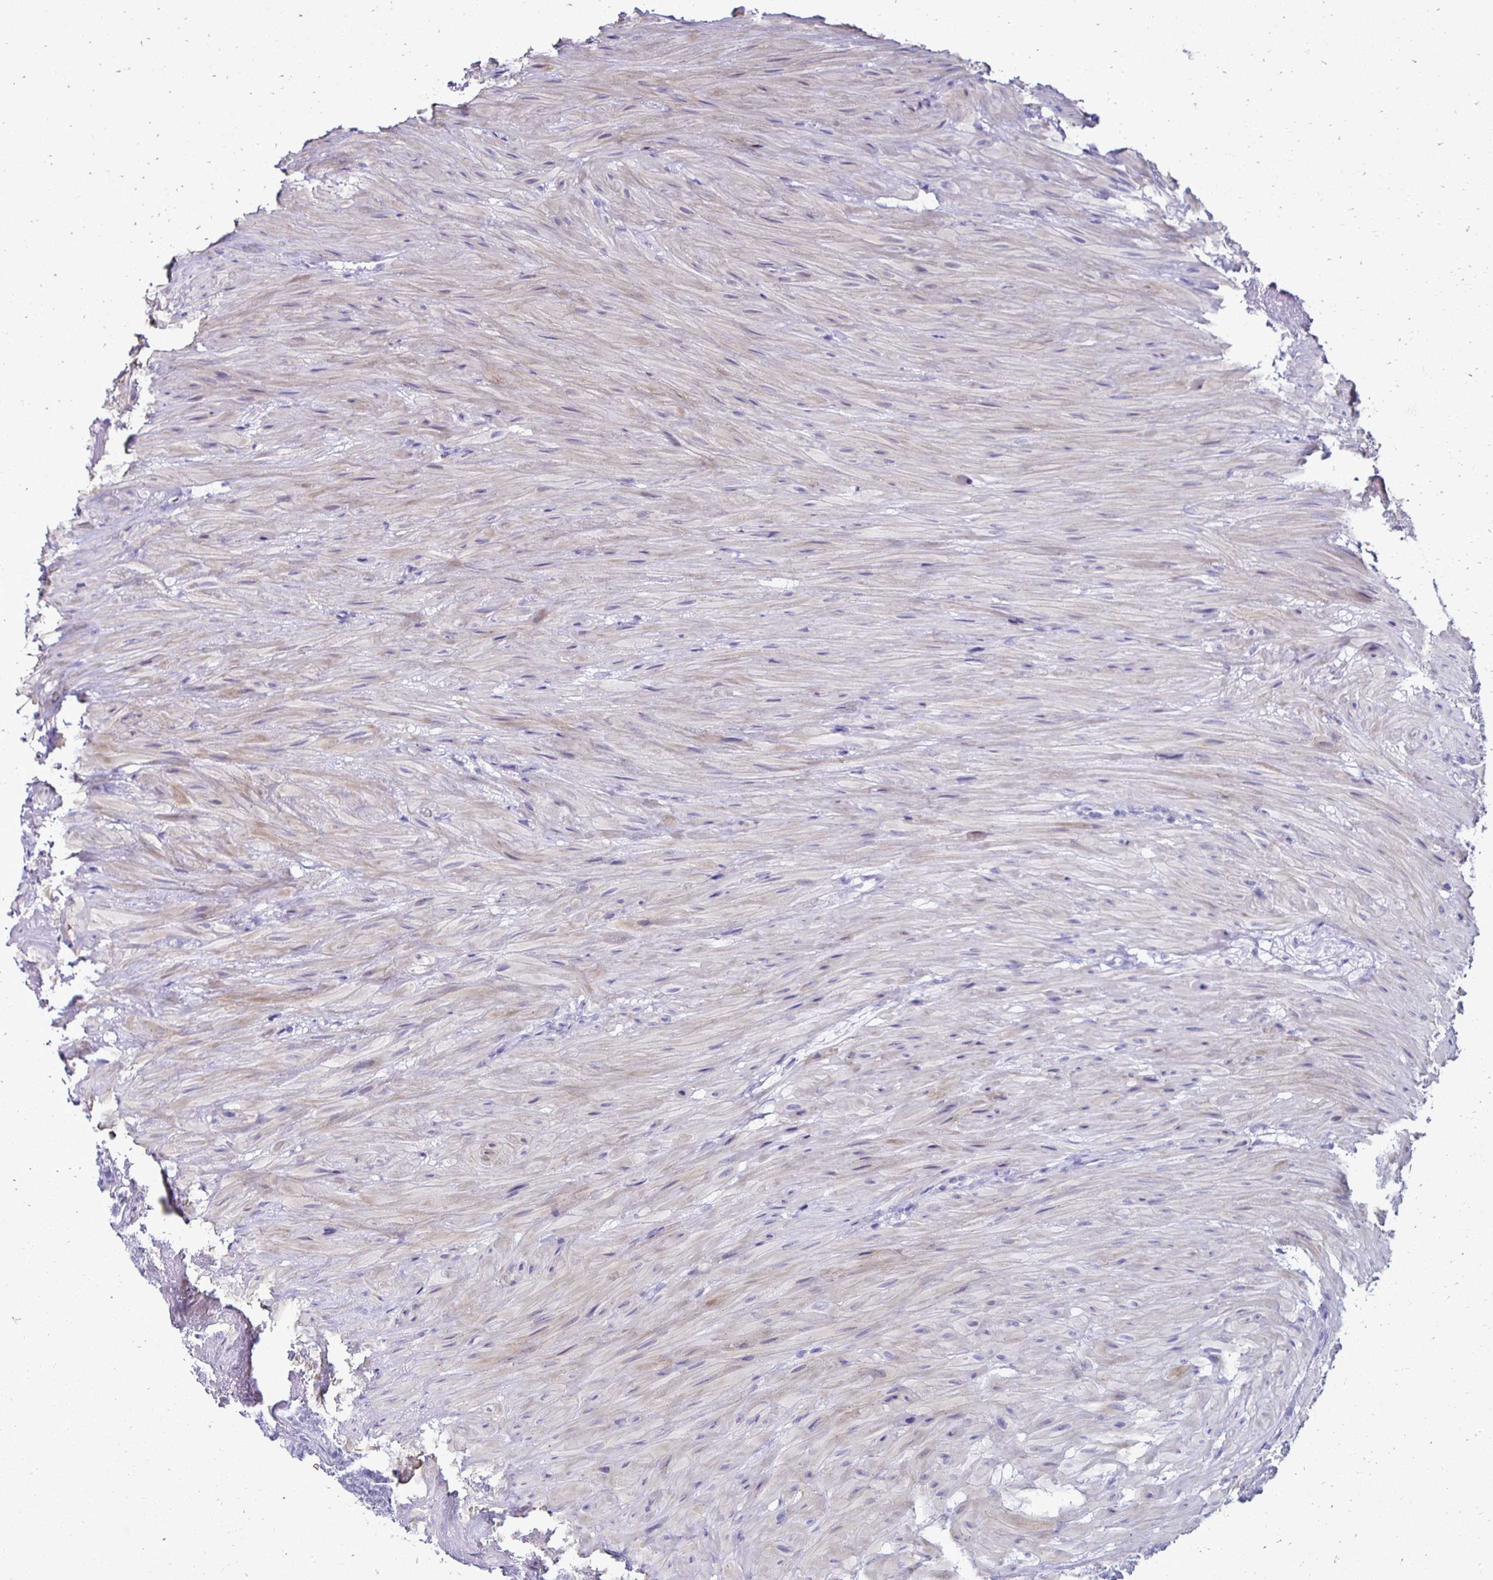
{"staining": {"intensity": "negative", "quantity": "none", "location": "none"}, "tissue": "seminal vesicle", "cell_type": "Glandular cells", "image_type": "normal", "snomed": [{"axis": "morphology", "description": "Normal tissue, NOS"}, {"axis": "topography", "description": "Seminal veicle"}], "caption": "Glandular cells show no significant staining in unremarkable seminal vesicle.", "gene": "RHBDL3", "patient": {"sex": "male", "age": 60}}